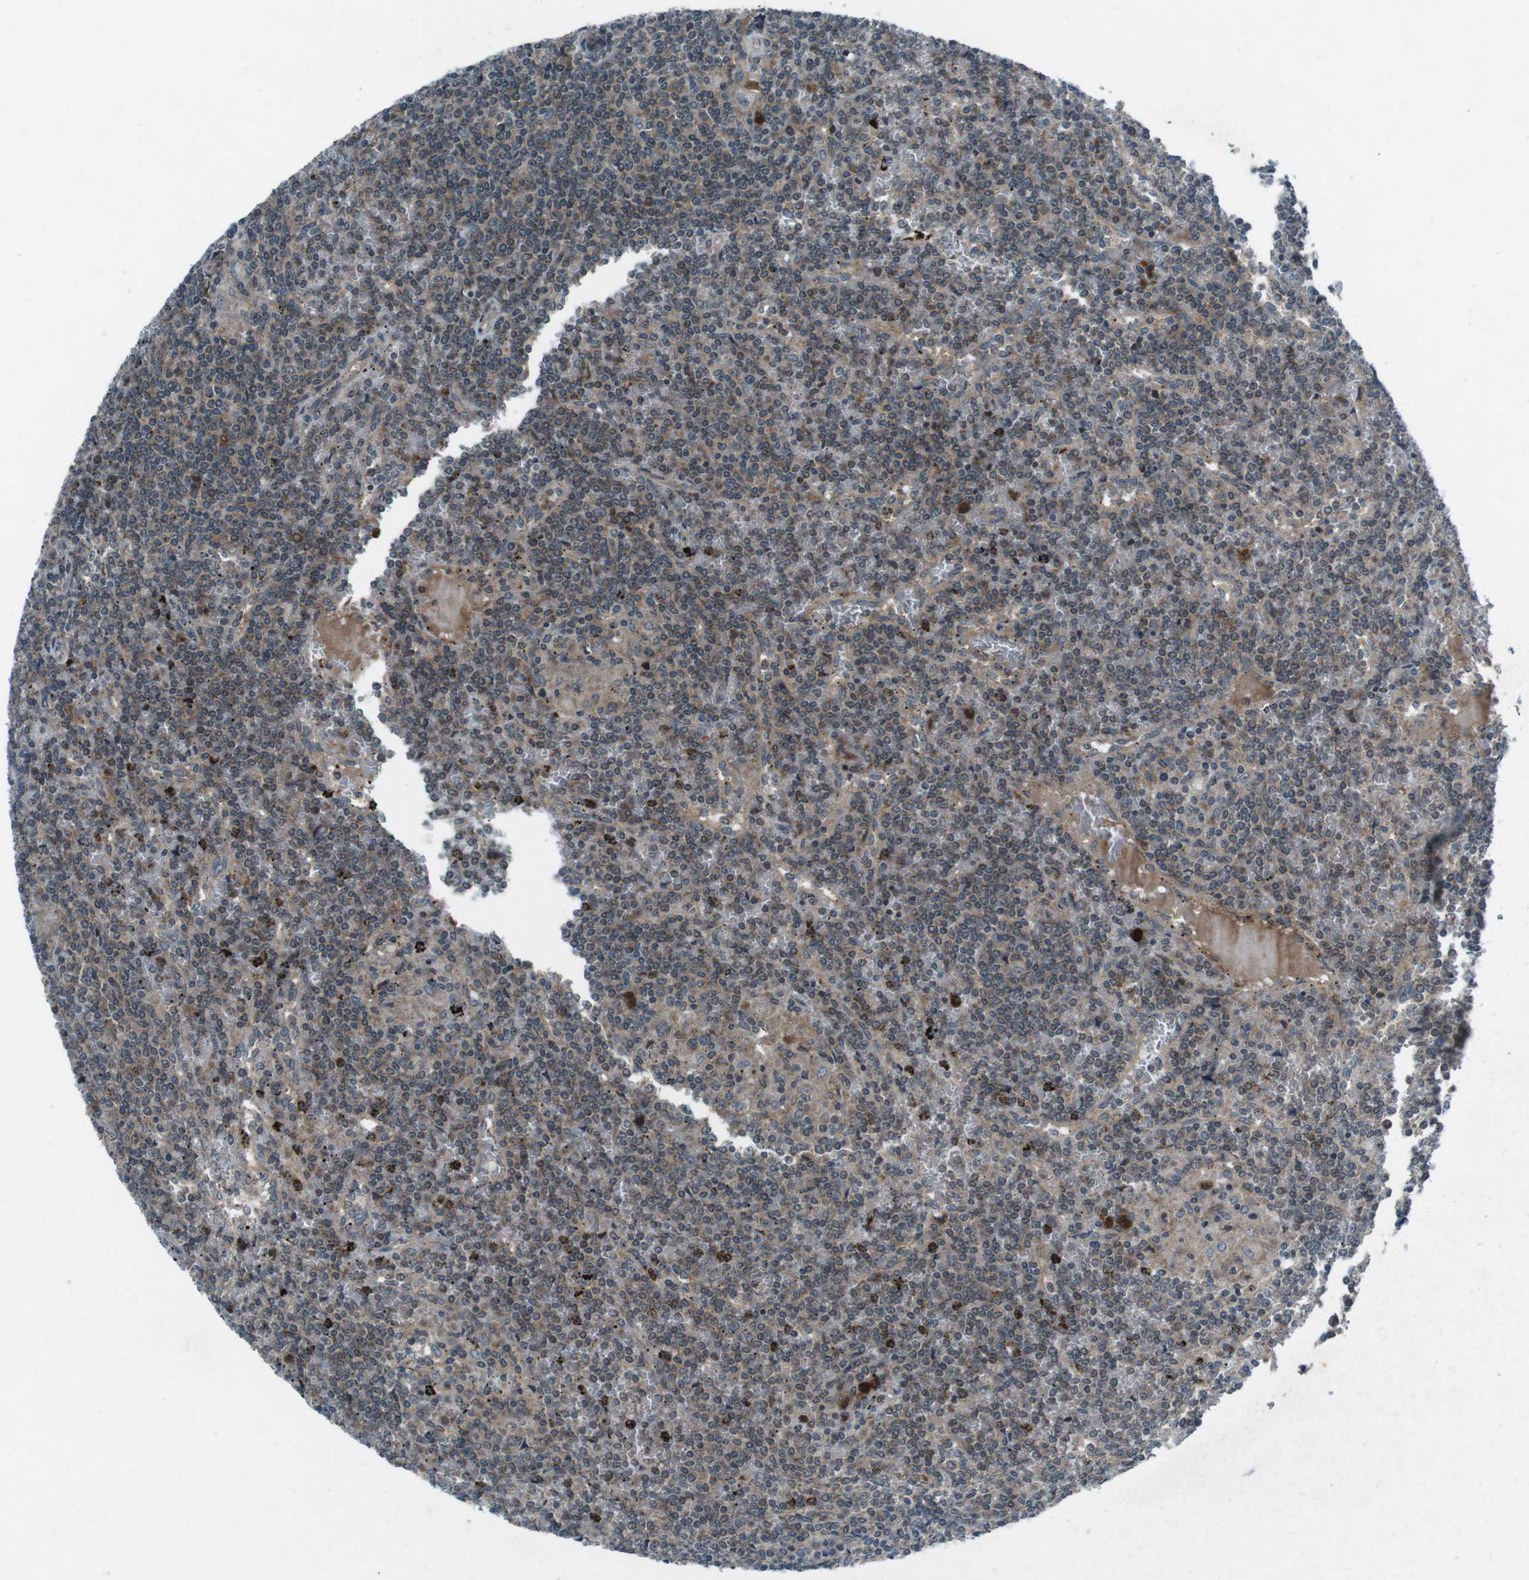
{"staining": {"intensity": "moderate", "quantity": "25%-75%", "location": "cytoplasmic/membranous"}, "tissue": "lymphoma", "cell_type": "Tumor cells", "image_type": "cancer", "snomed": [{"axis": "morphology", "description": "Malignant lymphoma, non-Hodgkin's type, Low grade"}, {"axis": "topography", "description": "Spleen"}], "caption": "Immunohistochemistry histopathology image of human malignant lymphoma, non-Hodgkin's type (low-grade) stained for a protein (brown), which displays medium levels of moderate cytoplasmic/membranous staining in about 25%-75% of tumor cells.", "gene": "CDK16", "patient": {"sex": "female", "age": 19}}